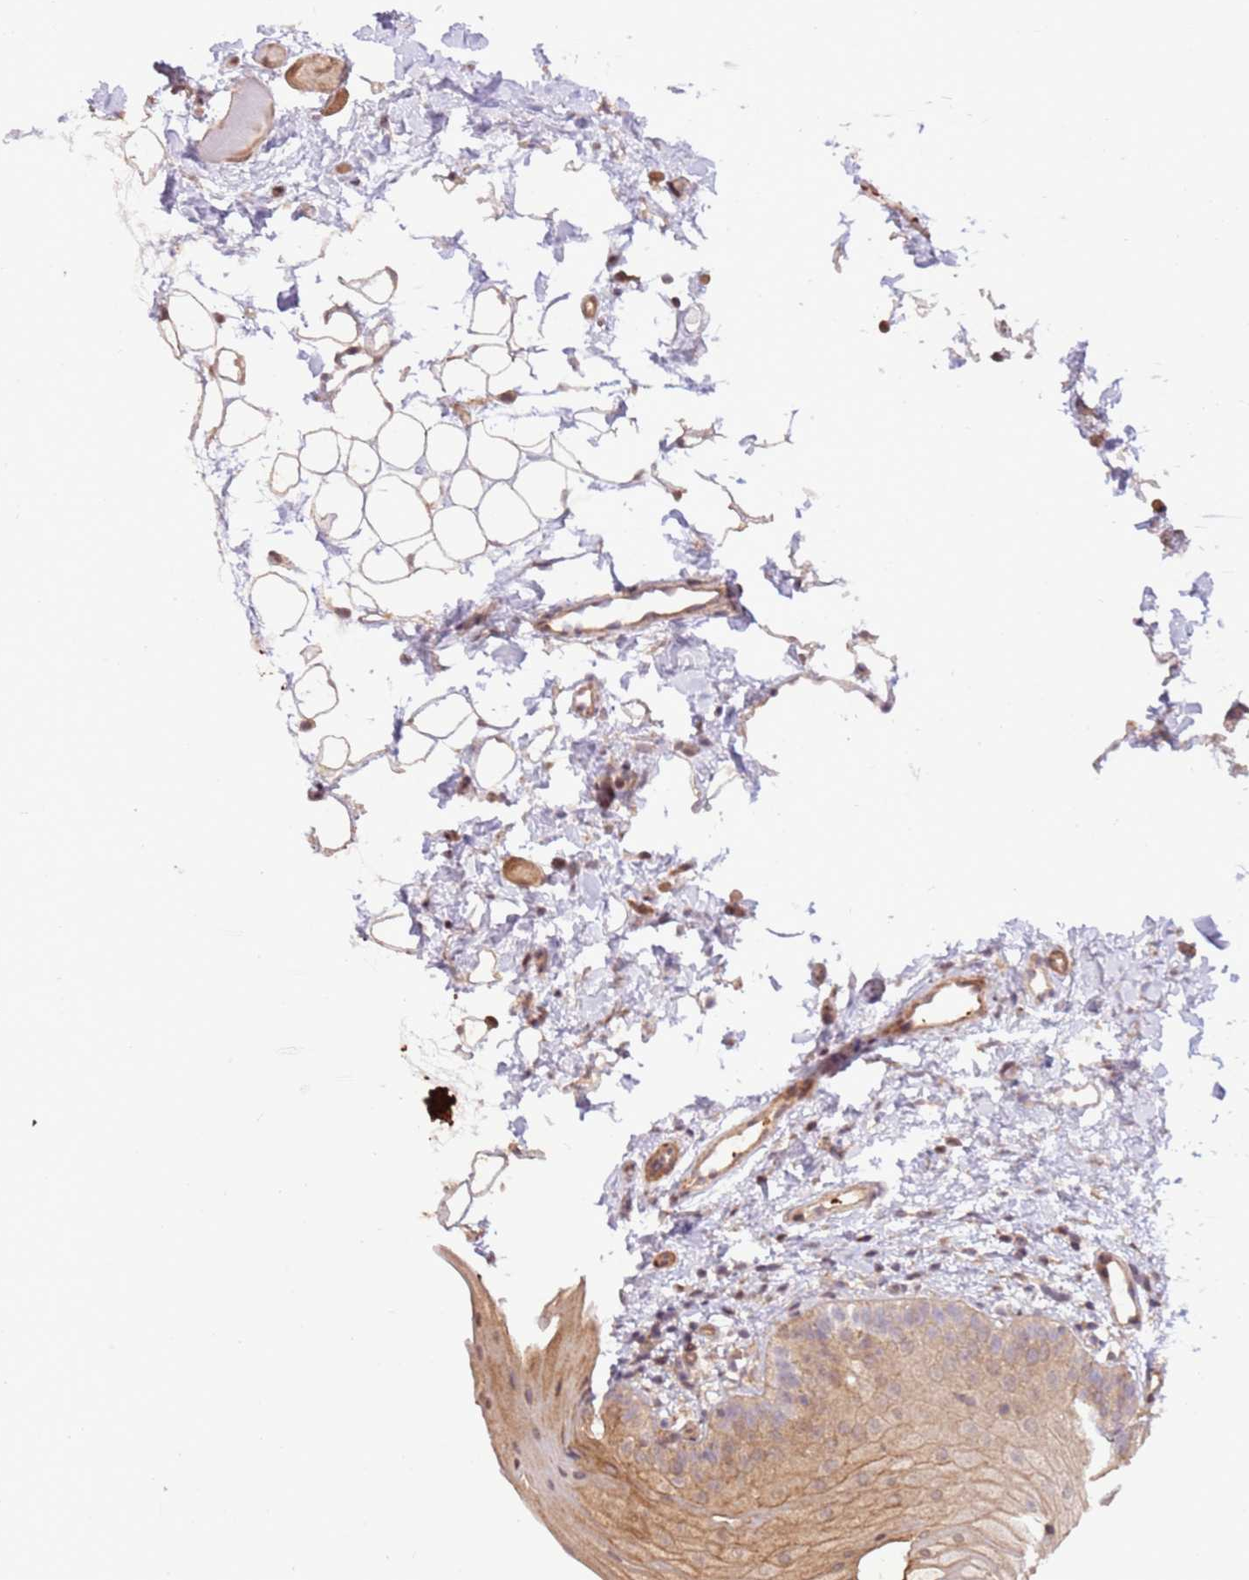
{"staining": {"intensity": "moderate", "quantity": "25%-75%", "location": "cytoplasmic/membranous,nuclear"}, "tissue": "oral mucosa", "cell_type": "Squamous epithelial cells", "image_type": "normal", "snomed": [{"axis": "morphology", "description": "Normal tissue, NOS"}, {"axis": "topography", "description": "Oral tissue"}], "caption": "Immunohistochemical staining of benign oral mucosa exhibits medium levels of moderate cytoplasmic/membranous,nuclear positivity in about 25%-75% of squamous epithelial cells.", "gene": "CCDC112", "patient": {"sex": "male", "age": 28}}